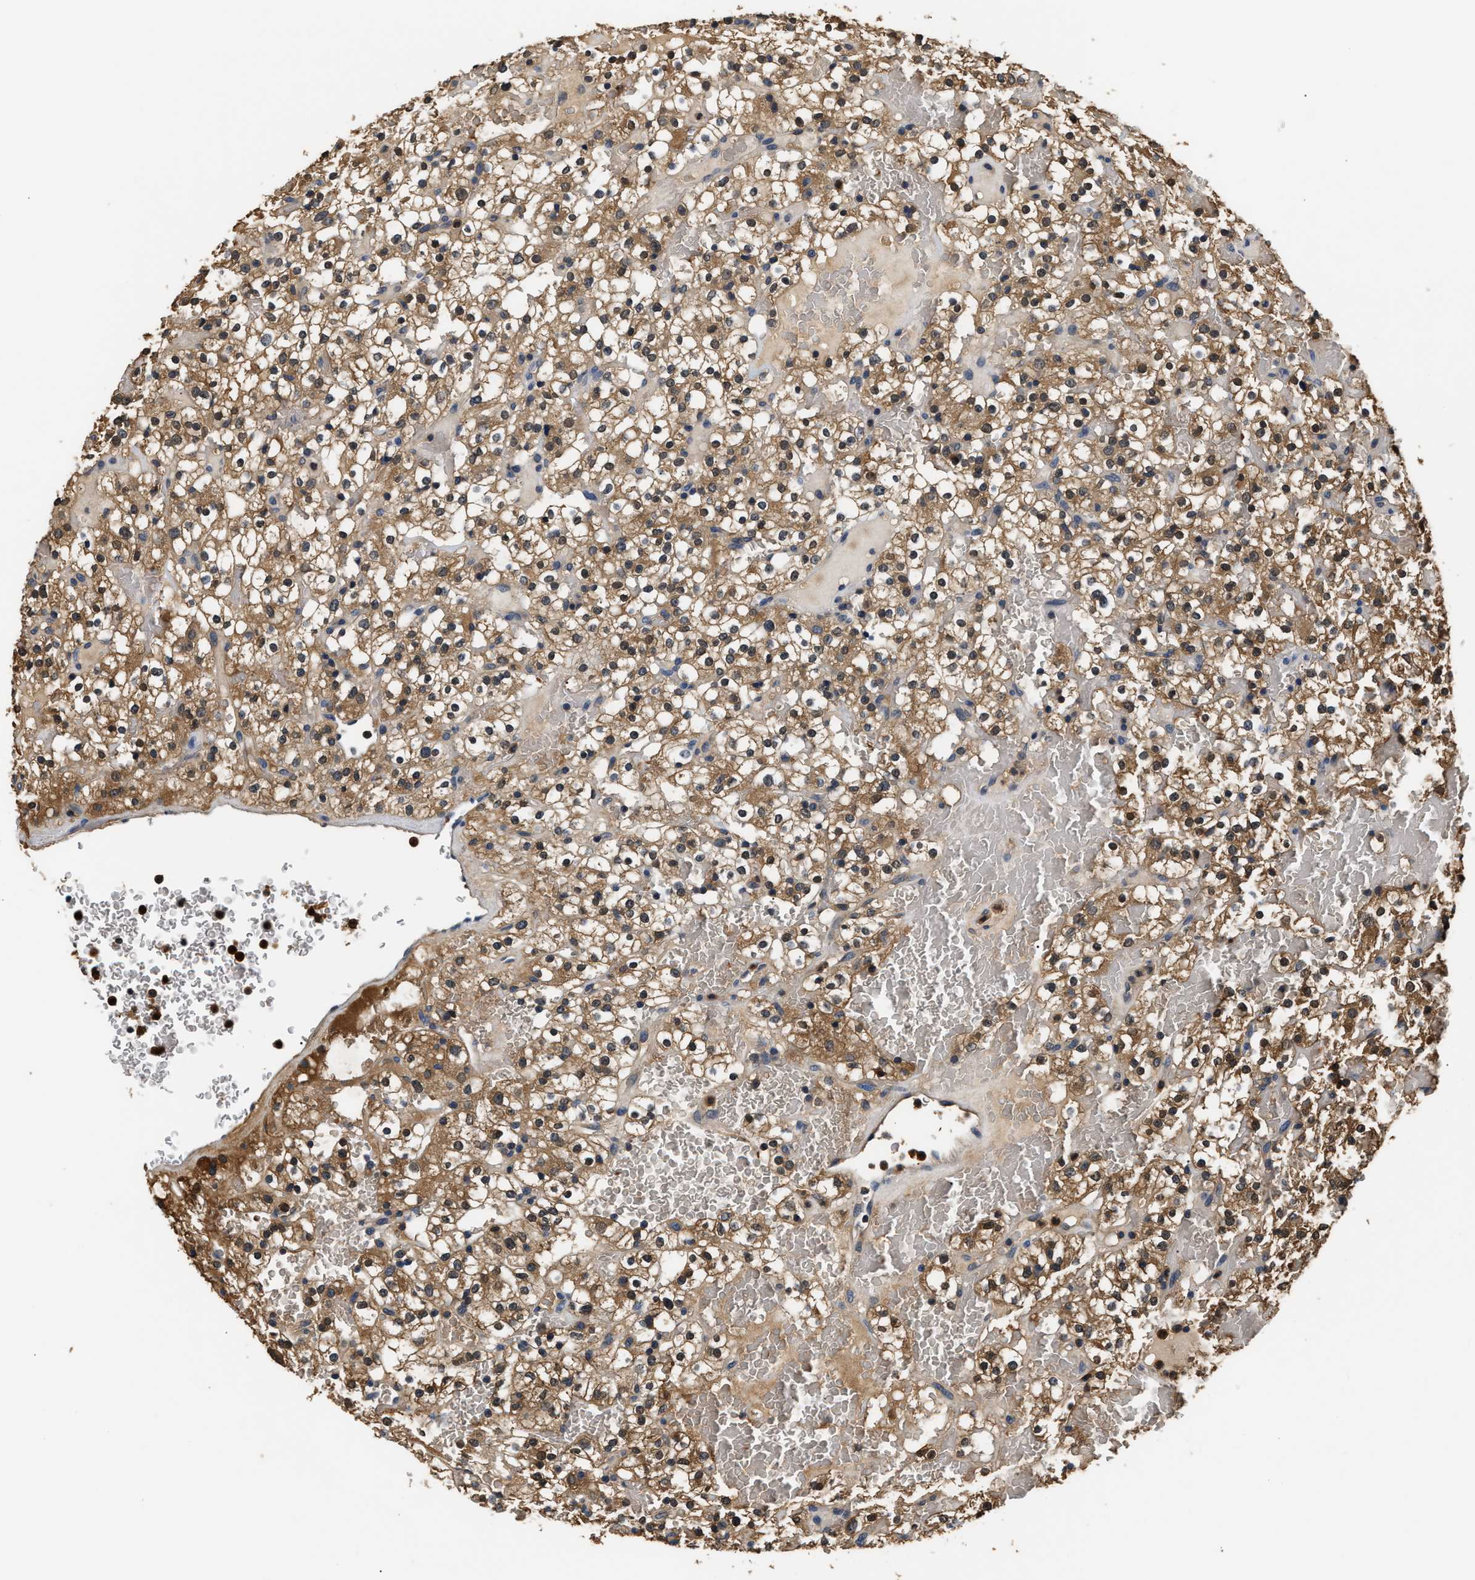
{"staining": {"intensity": "moderate", "quantity": ">75%", "location": "cytoplasmic/membranous"}, "tissue": "renal cancer", "cell_type": "Tumor cells", "image_type": "cancer", "snomed": [{"axis": "morphology", "description": "Normal tissue, NOS"}, {"axis": "morphology", "description": "Adenocarcinoma, NOS"}, {"axis": "topography", "description": "Kidney"}], "caption": "Immunohistochemical staining of adenocarcinoma (renal) displays moderate cytoplasmic/membranous protein positivity in about >75% of tumor cells.", "gene": "GPI", "patient": {"sex": "female", "age": 72}}